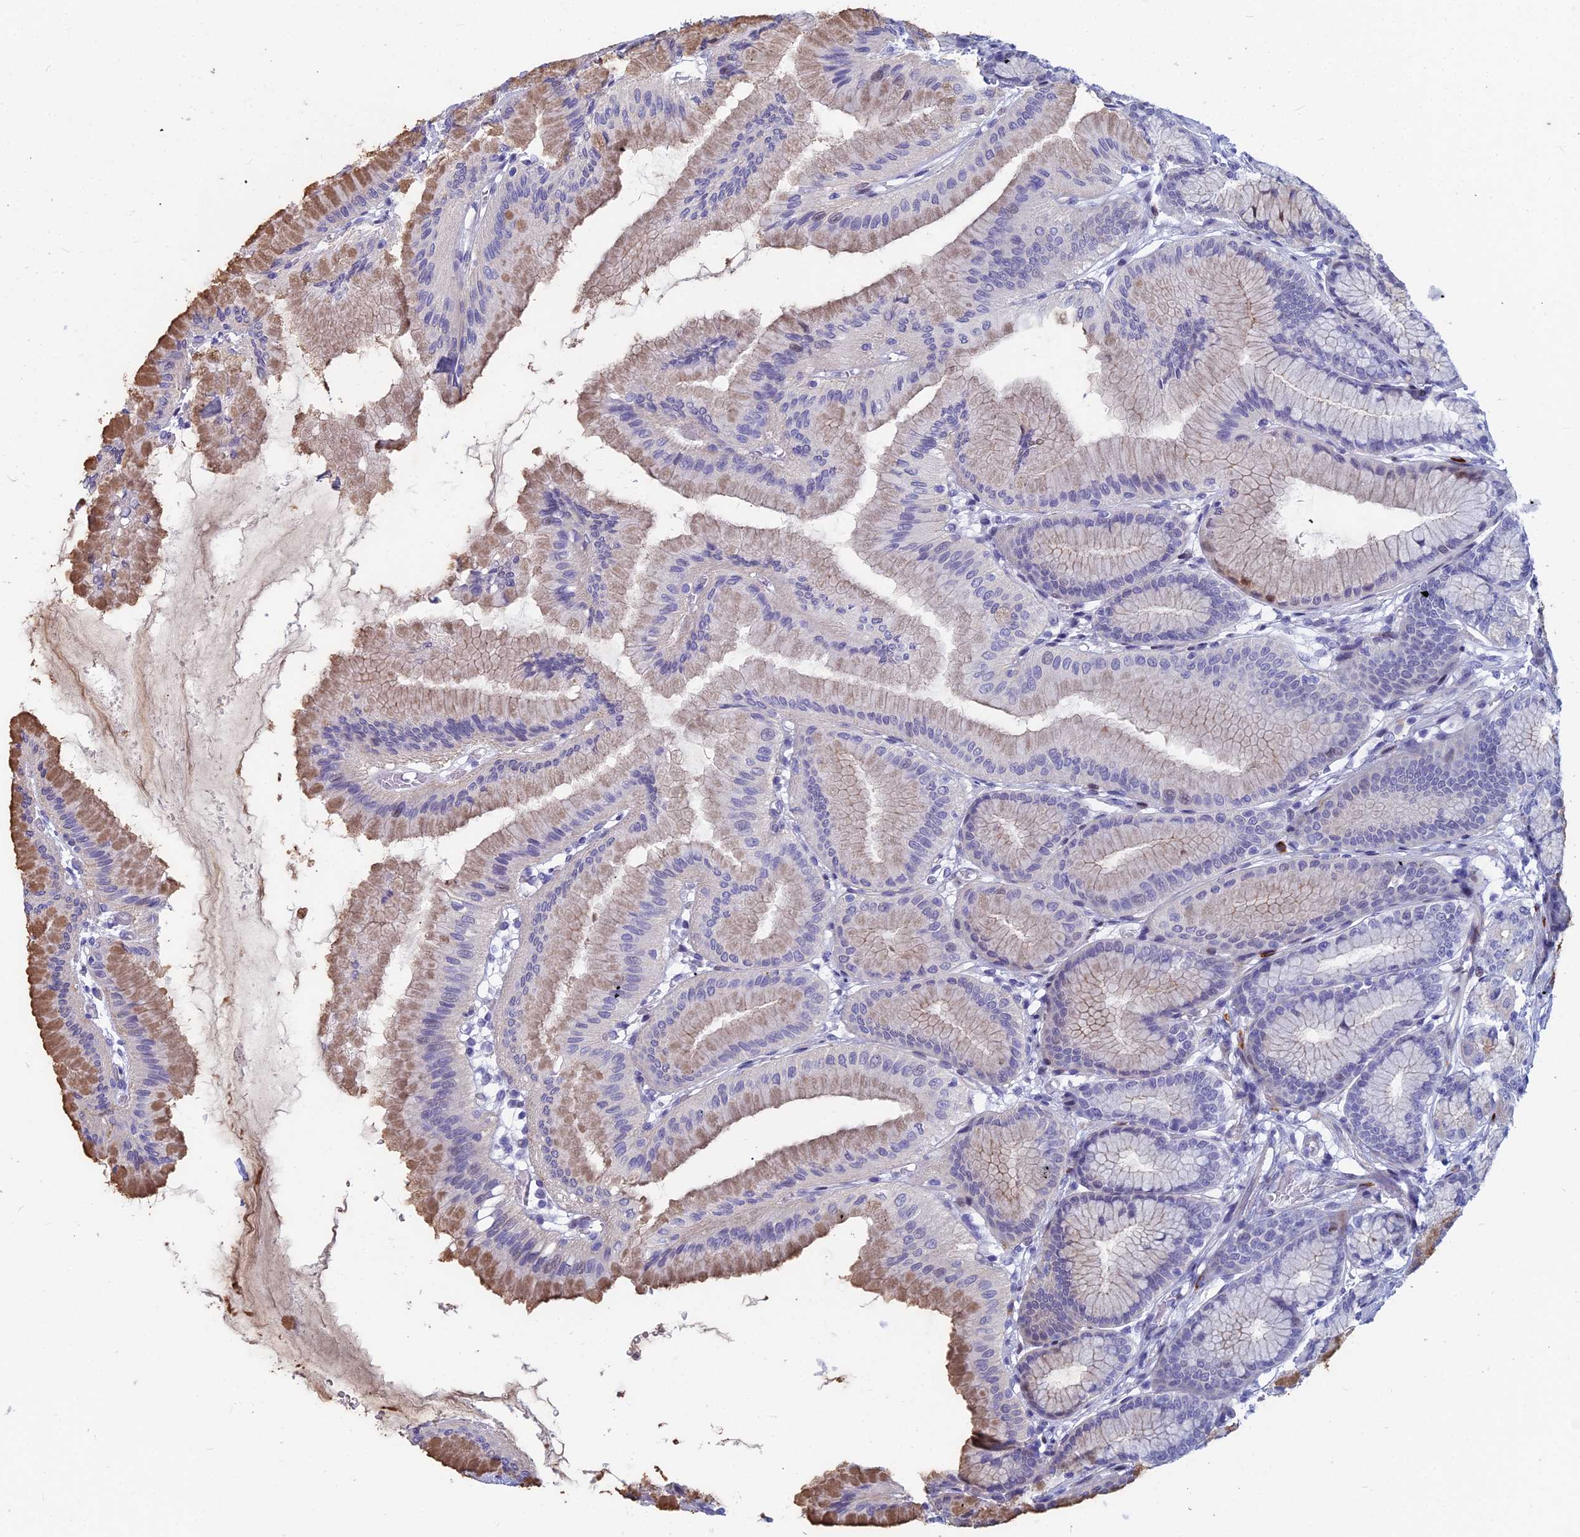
{"staining": {"intensity": "moderate", "quantity": "<25%", "location": "cytoplasmic/membranous,nuclear"}, "tissue": "stomach", "cell_type": "Glandular cells", "image_type": "normal", "snomed": [{"axis": "morphology", "description": "Normal tissue, NOS"}, {"axis": "morphology", "description": "Adenocarcinoma, NOS"}, {"axis": "morphology", "description": "Adenocarcinoma, High grade"}, {"axis": "topography", "description": "Stomach, upper"}, {"axis": "topography", "description": "Stomach"}], "caption": "Immunohistochemistry (IHC) staining of normal stomach, which shows low levels of moderate cytoplasmic/membranous,nuclear positivity in about <25% of glandular cells indicating moderate cytoplasmic/membranous,nuclear protein staining. The staining was performed using DAB (brown) for protein detection and nuclei were counterstained in hematoxylin (blue).", "gene": "MYBPC2", "patient": {"sex": "female", "age": 65}}